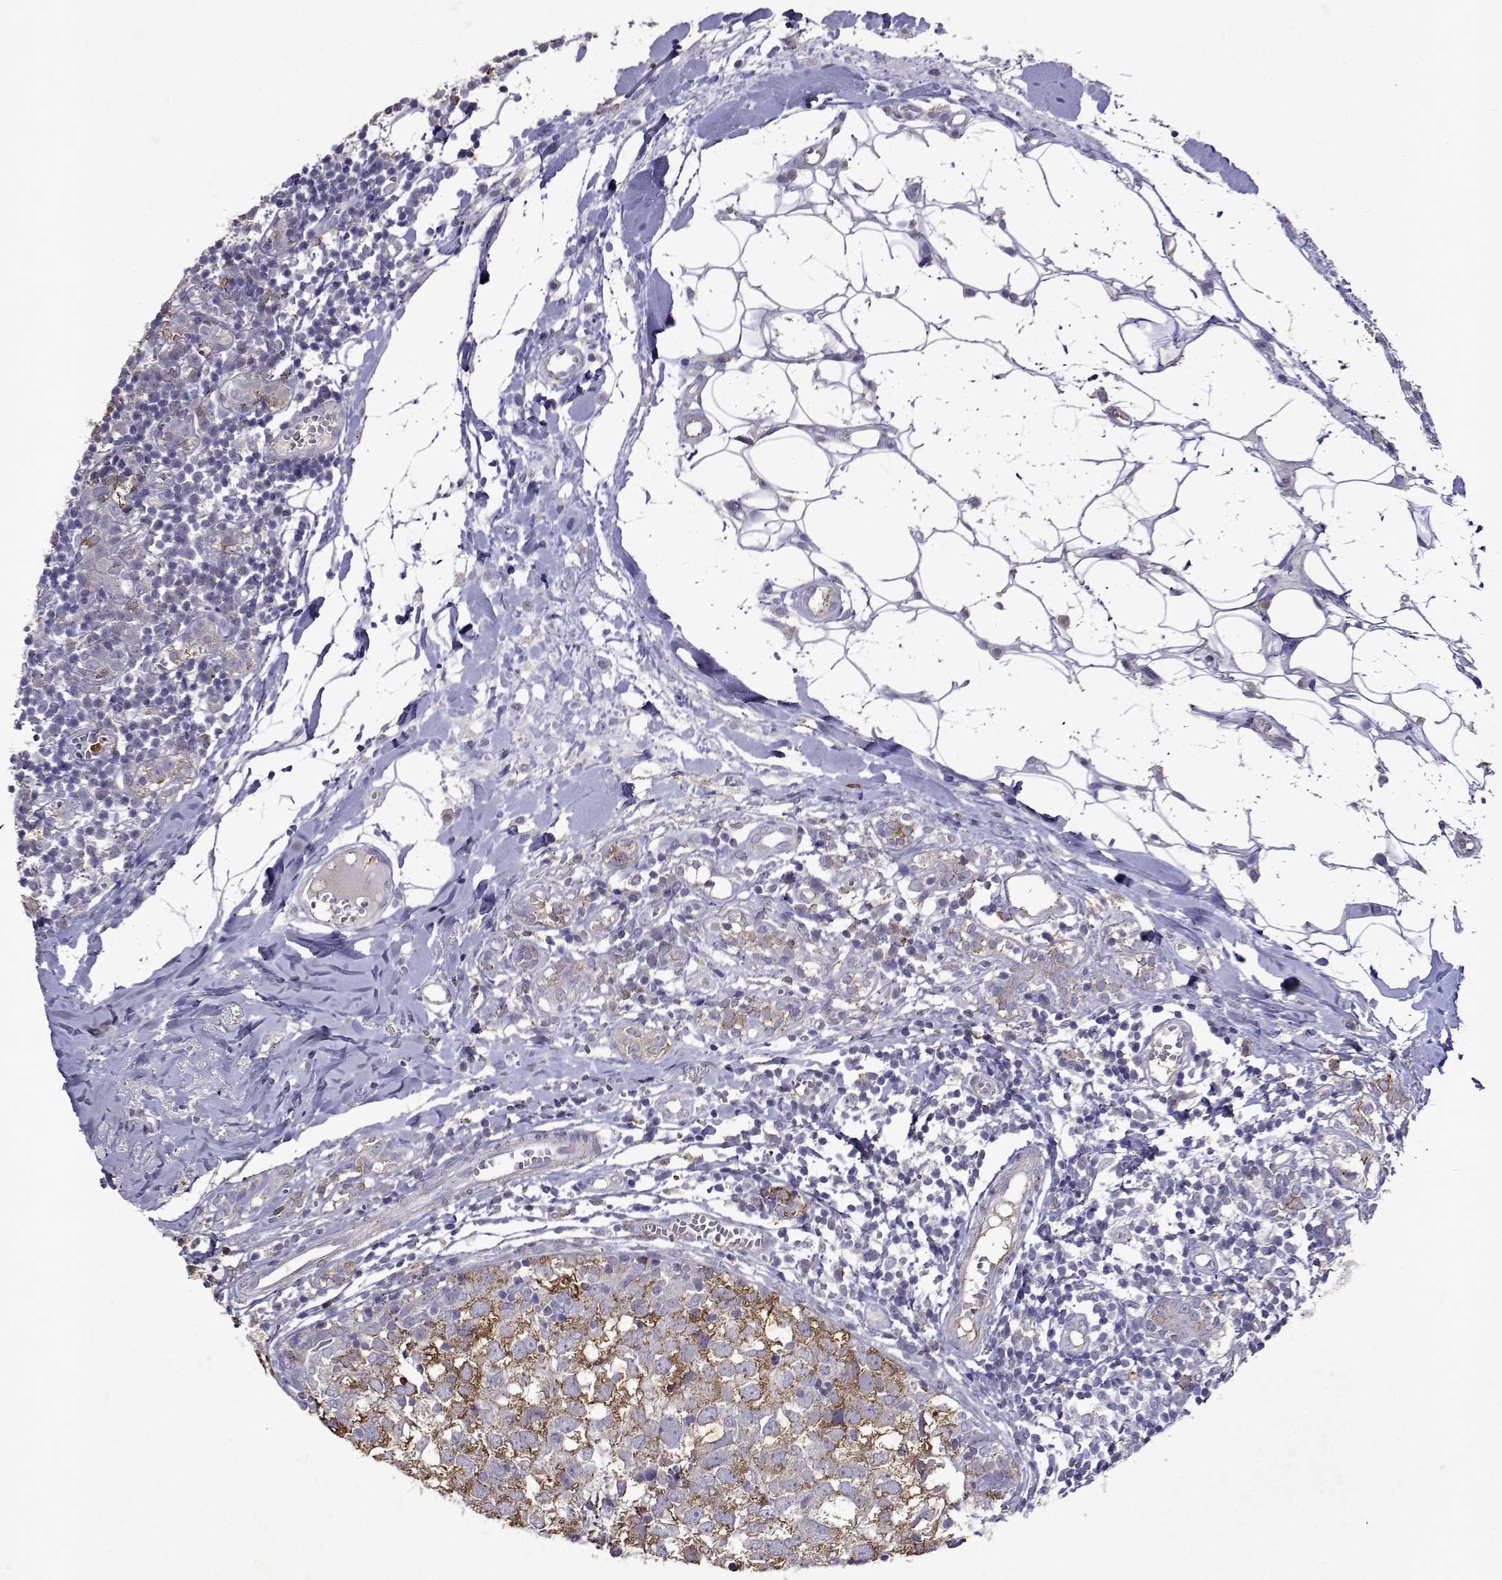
{"staining": {"intensity": "moderate", "quantity": "25%-75%", "location": "cytoplasmic/membranous"}, "tissue": "breast cancer", "cell_type": "Tumor cells", "image_type": "cancer", "snomed": [{"axis": "morphology", "description": "Duct carcinoma"}, {"axis": "topography", "description": "Breast"}], "caption": "Immunohistochemical staining of human breast cancer (infiltrating ductal carcinoma) exhibits medium levels of moderate cytoplasmic/membranous expression in approximately 25%-75% of tumor cells.", "gene": "DUSP28", "patient": {"sex": "female", "age": 30}}